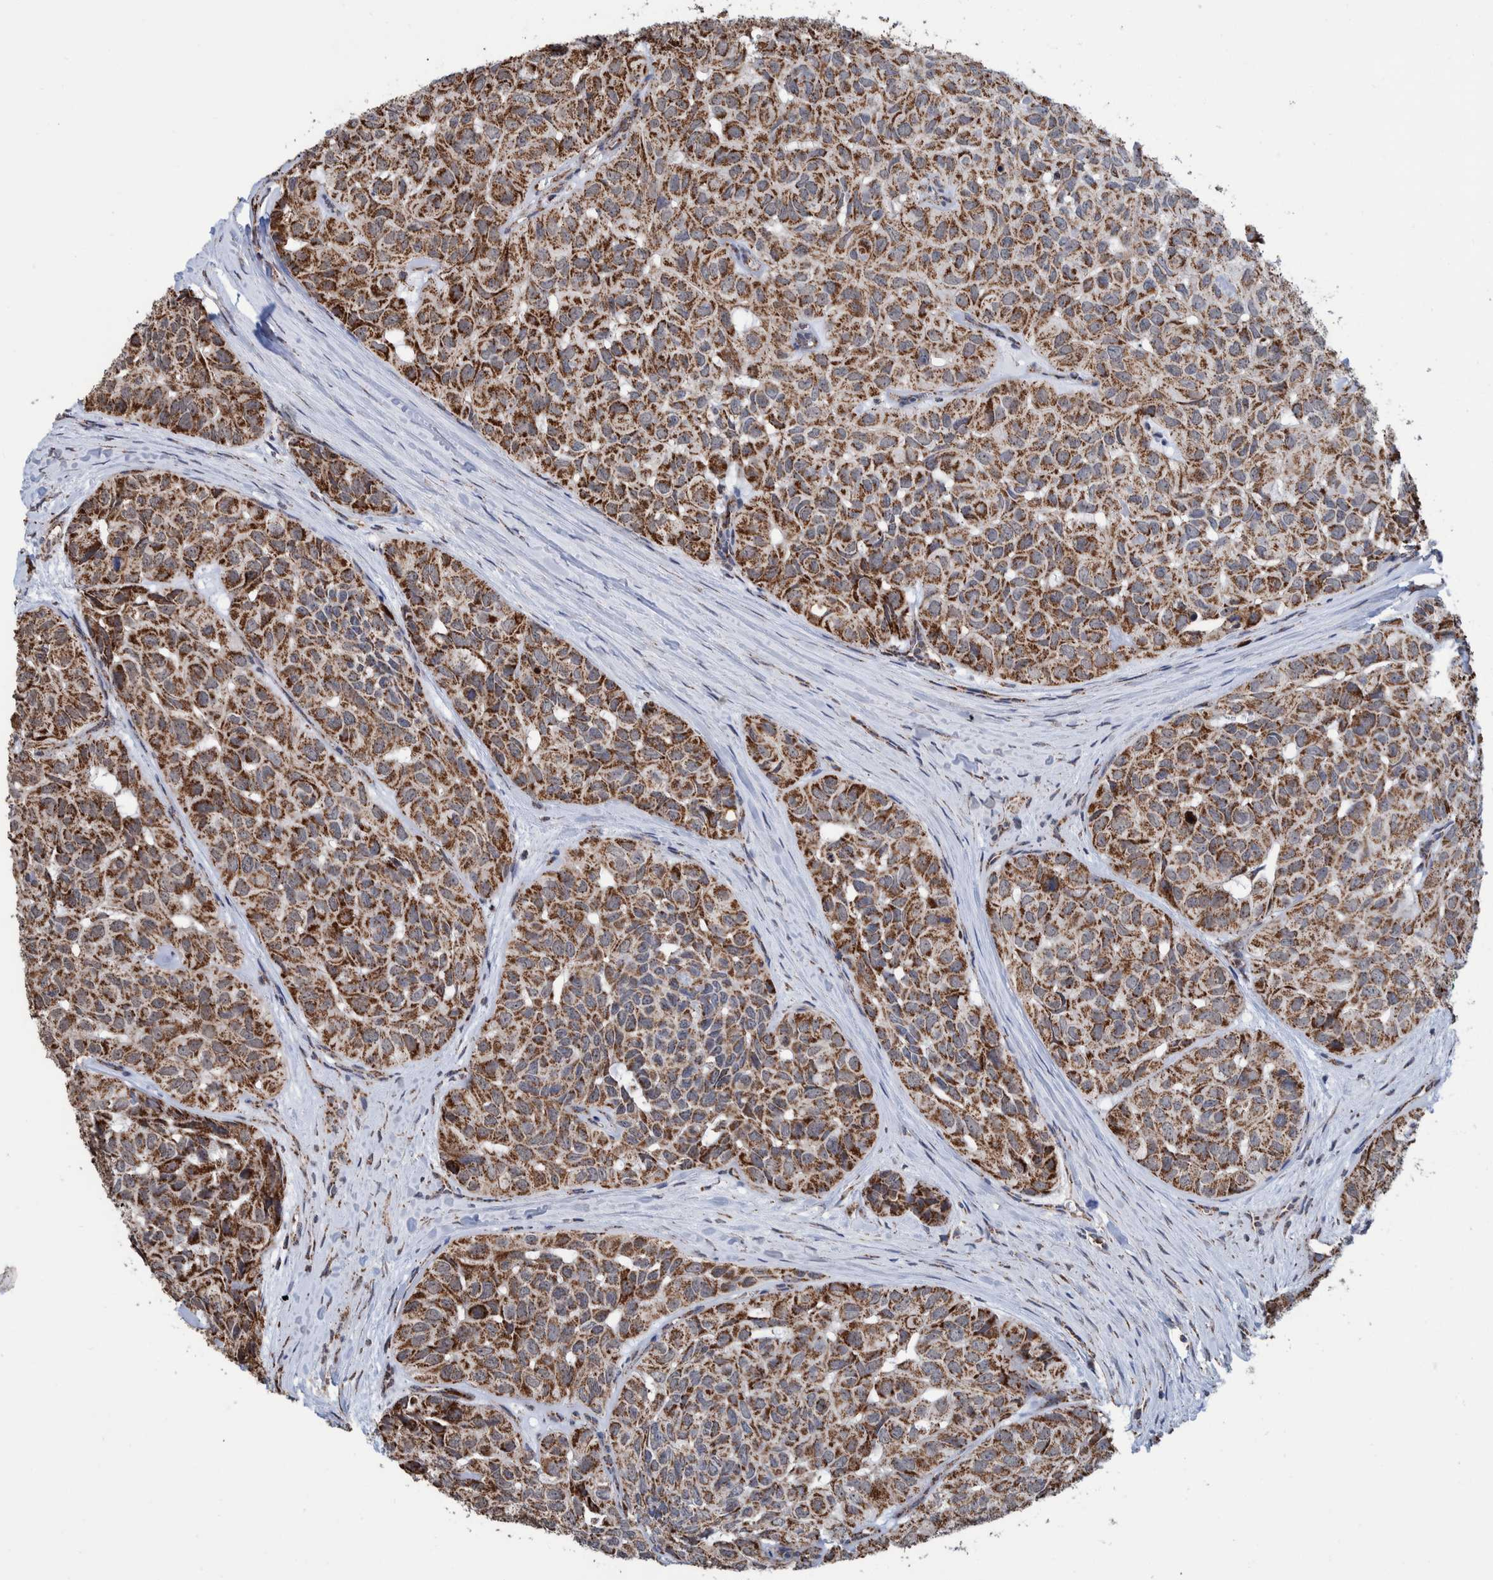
{"staining": {"intensity": "moderate", "quantity": ">75%", "location": "cytoplasmic/membranous"}, "tissue": "head and neck cancer", "cell_type": "Tumor cells", "image_type": "cancer", "snomed": [{"axis": "morphology", "description": "Adenocarcinoma, NOS"}, {"axis": "topography", "description": "Salivary gland, NOS"}, {"axis": "topography", "description": "Head-Neck"}], "caption": "A photomicrograph of head and neck adenocarcinoma stained for a protein displays moderate cytoplasmic/membranous brown staining in tumor cells.", "gene": "DECR1", "patient": {"sex": "female", "age": 76}}